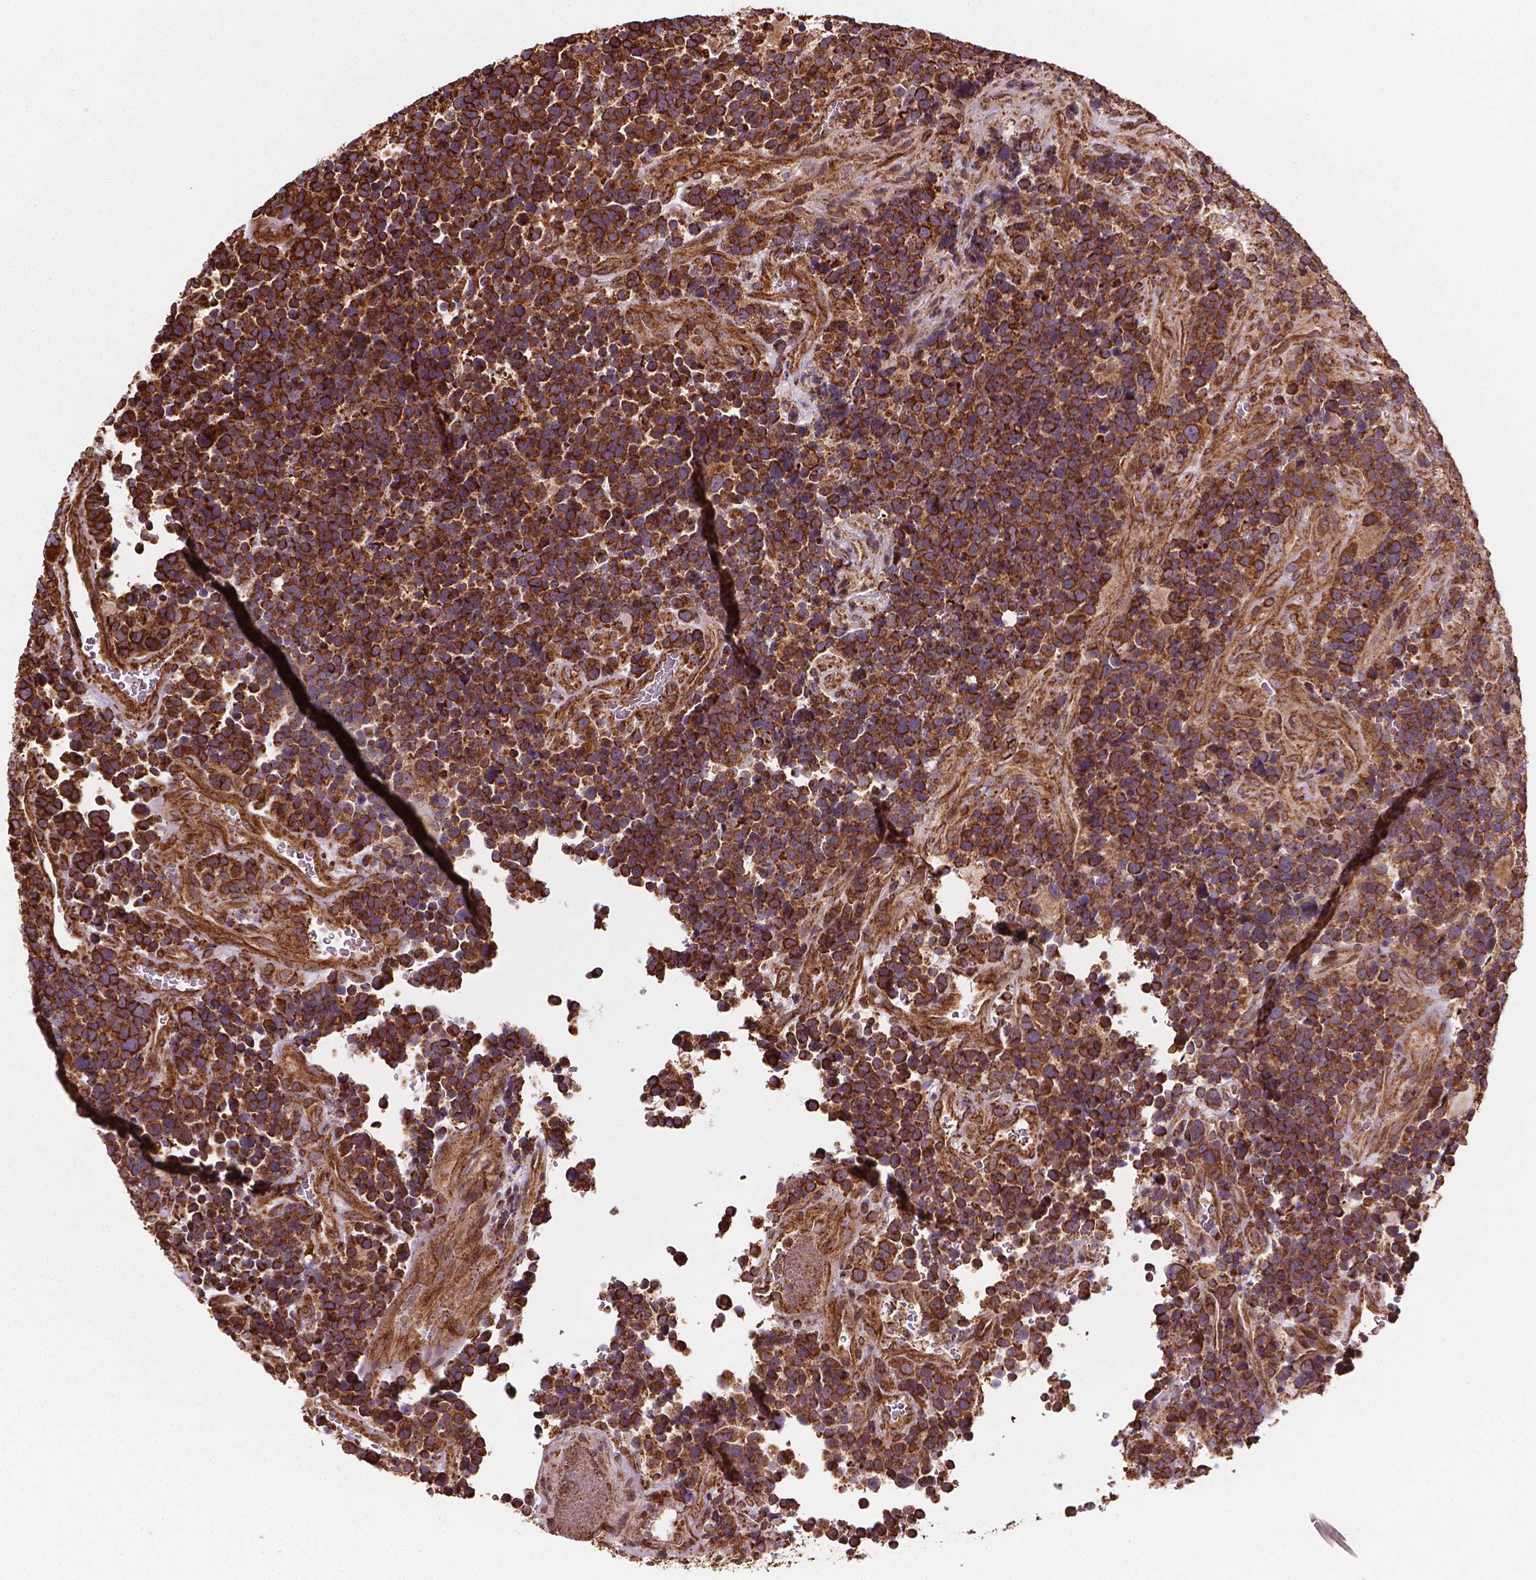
{"staining": {"intensity": "moderate", "quantity": ">75%", "location": "cytoplasmic/membranous"}, "tissue": "glioma", "cell_type": "Tumor cells", "image_type": "cancer", "snomed": [{"axis": "morphology", "description": "Glioma, malignant, High grade"}, {"axis": "topography", "description": "Brain"}], "caption": "Tumor cells reveal moderate cytoplasmic/membranous positivity in approximately >75% of cells in glioma.", "gene": "HS3ST3A1", "patient": {"sex": "male", "age": 33}}